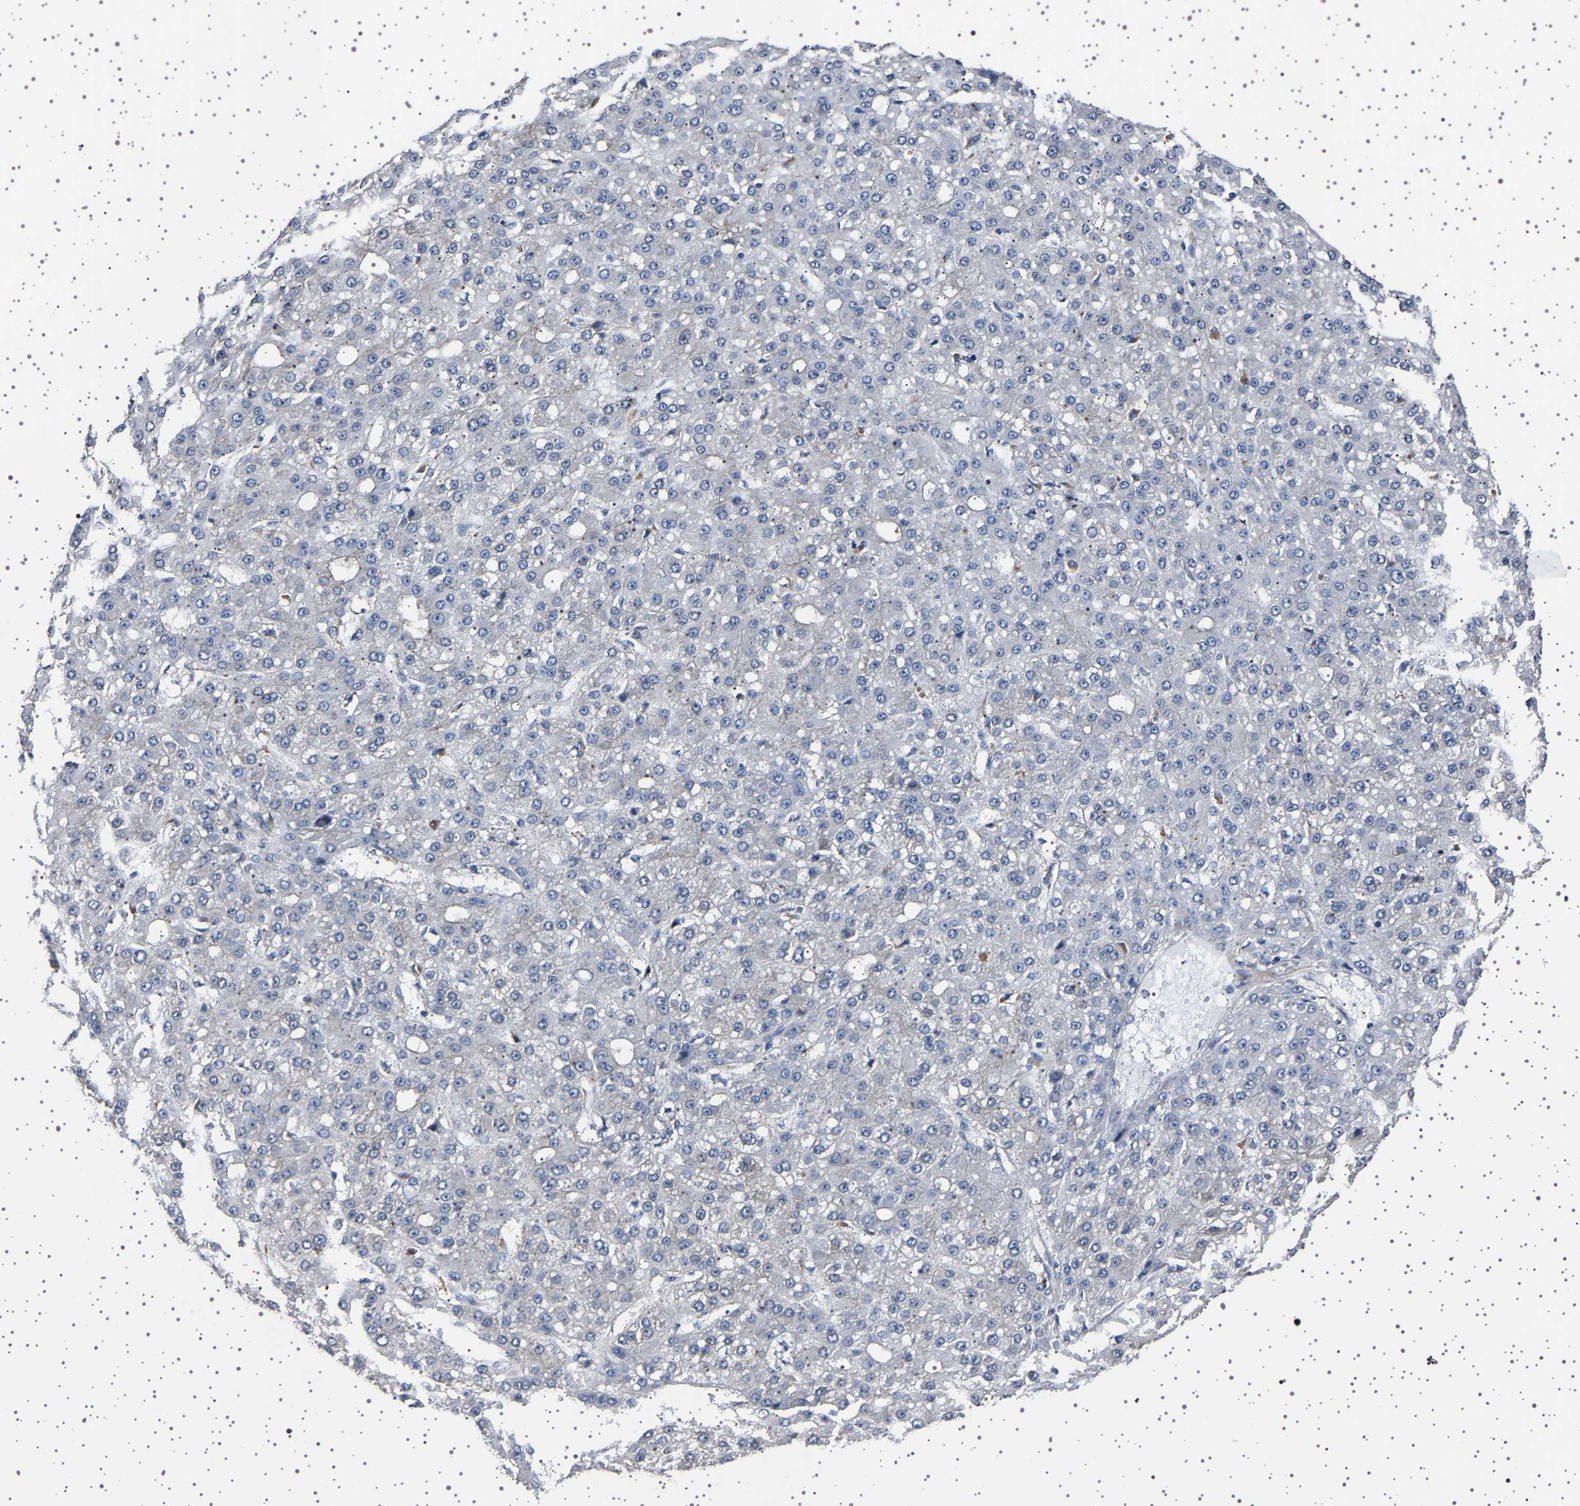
{"staining": {"intensity": "negative", "quantity": "none", "location": "none"}, "tissue": "liver cancer", "cell_type": "Tumor cells", "image_type": "cancer", "snomed": [{"axis": "morphology", "description": "Carcinoma, Hepatocellular, NOS"}, {"axis": "topography", "description": "Liver"}], "caption": "Protein analysis of hepatocellular carcinoma (liver) displays no significant expression in tumor cells. (Brightfield microscopy of DAB immunohistochemistry at high magnification).", "gene": "PAK5", "patient": {"sex": "male", "age": 67}}